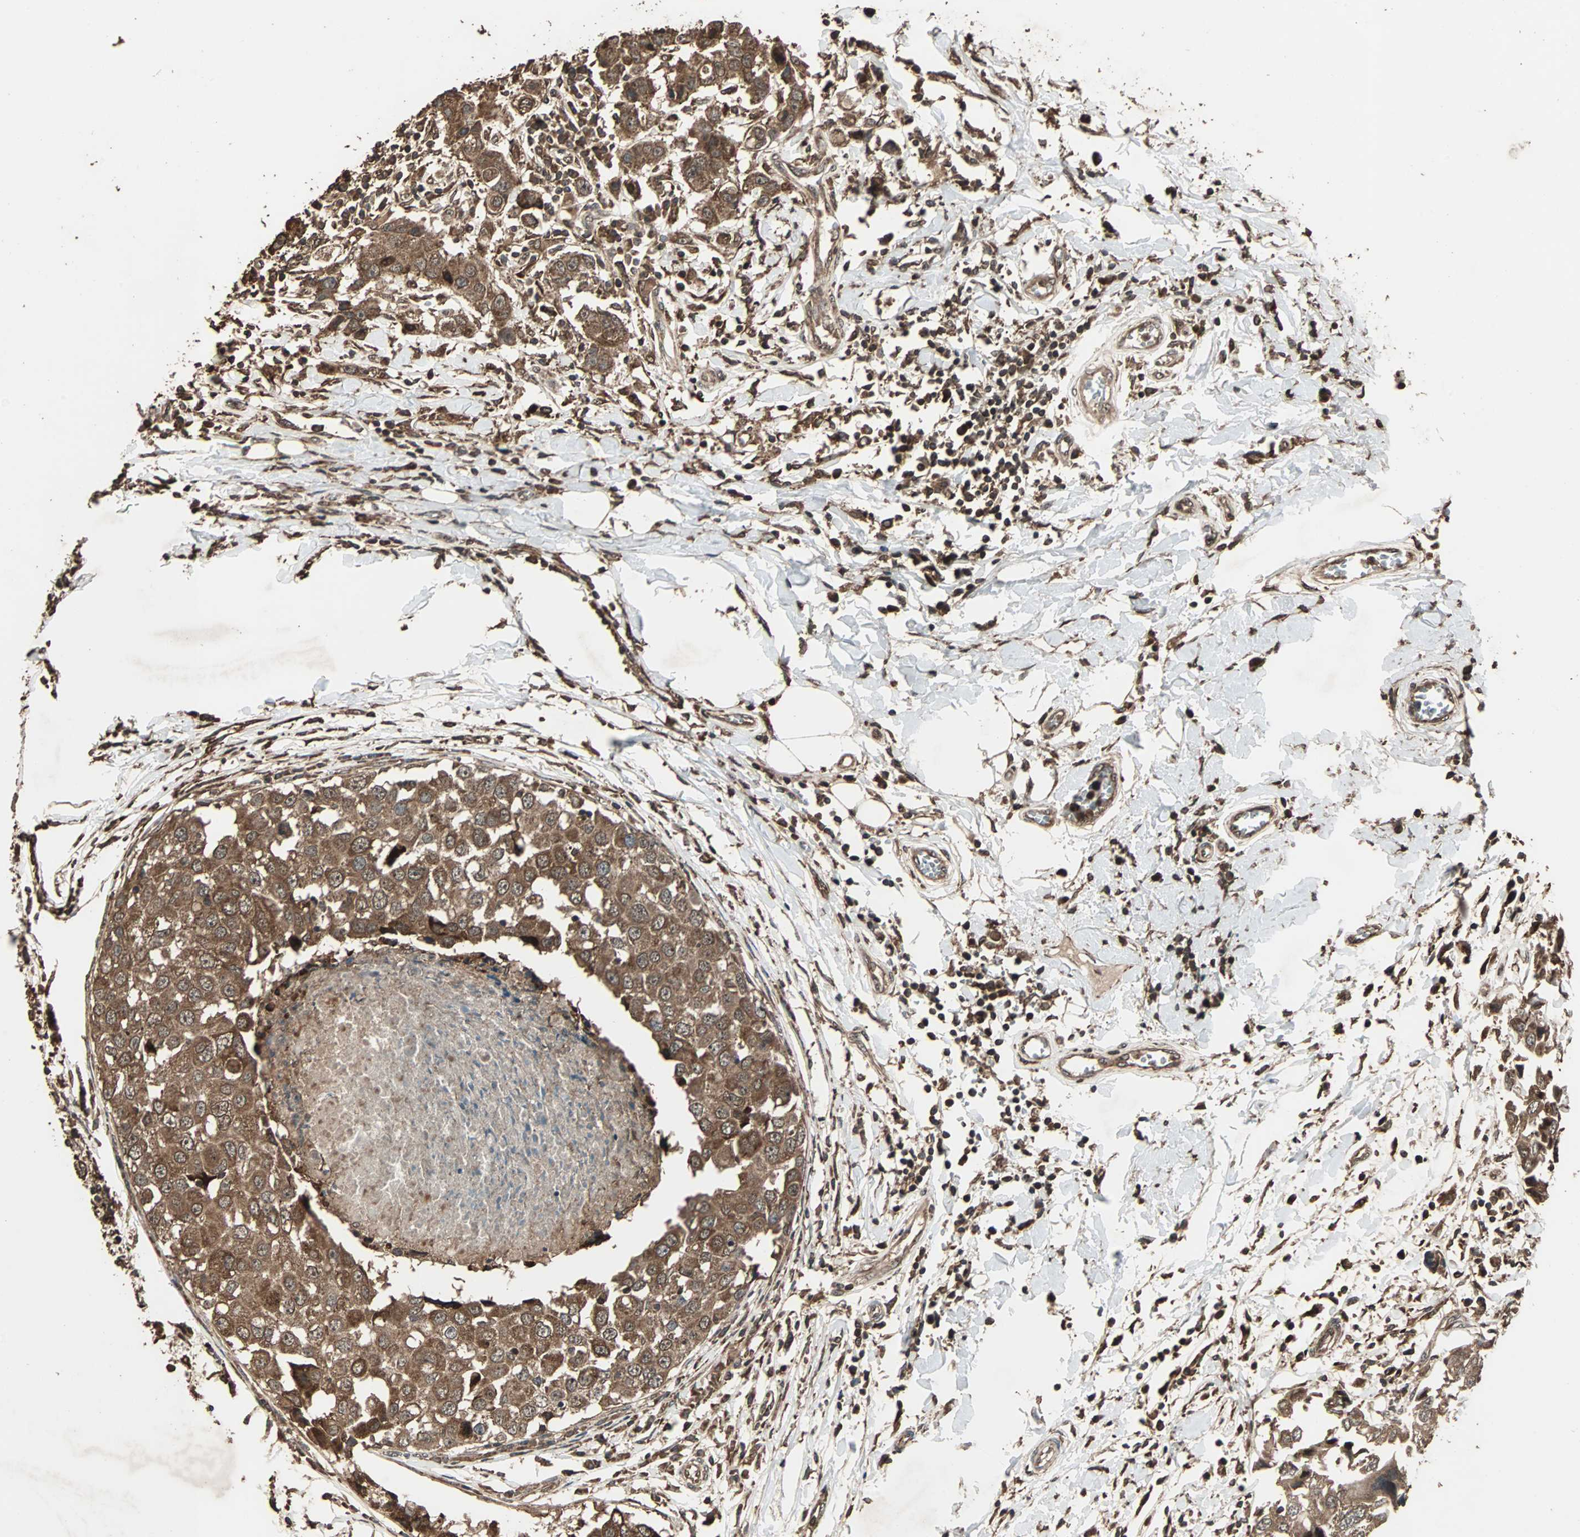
{"staining": {"intensity": "strong", "quantity": ">75%", "location": "cytoplasmic/membranous"}, "tissue": "breast cancer", "cell_type": "Tumor cells", "image_type": "cancer", "snomed": [{"axis": "morphology", "description": "Duct carcinoma"}, {"axis": "topography", "description": "Breast"}], "caption": "Tumor cells demonstrate high levels of strong cytoplasmic/membranous staining in approximately >75% of cells in human breast cancer. (DAB IHC with brightfield microscopy, high magnification).", "gene": "LAMTOR5", "patient": {"sex": "female", "age": 27}}